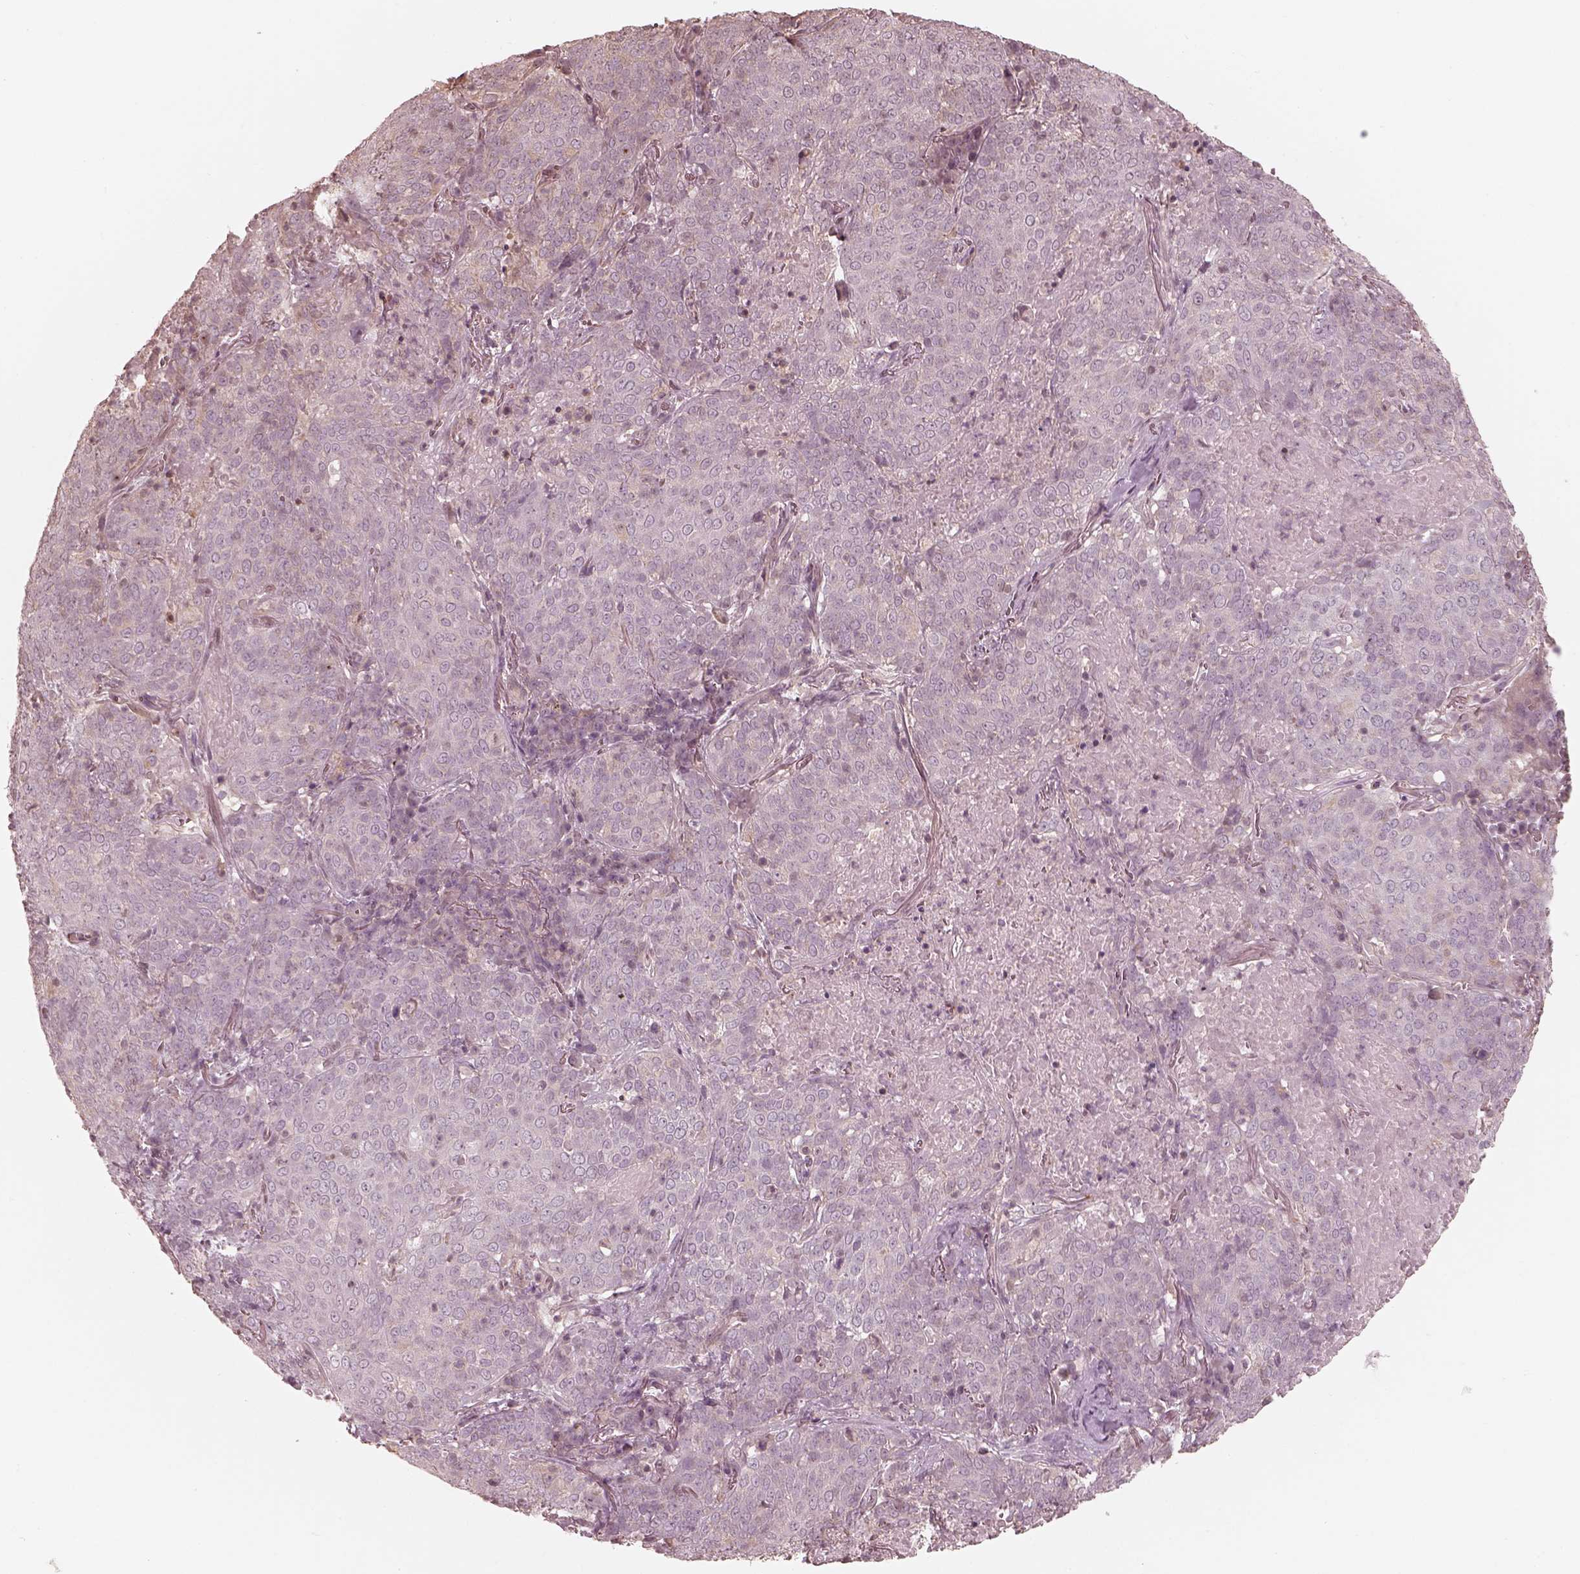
{"staining": {"intensity": "negative", "quantity": "none", "location": "none"}, "tissue": "lung cancer", "cell_type": "Tumor cells", "image_type": "cancer", "snomed": [{"axis": "morphology", "description": "Squamous cell carcinoma, NOS"}, {"axis": "topography", "description": "Lung"}], "caption": "This is a histopathology image of immunohistochemistry (IHC) staining of lung squamous cell carcinoma, which shows no staining in tumor cells.", "gene": "KIF5C", "patient": {"sex": "male", "age": 82}}